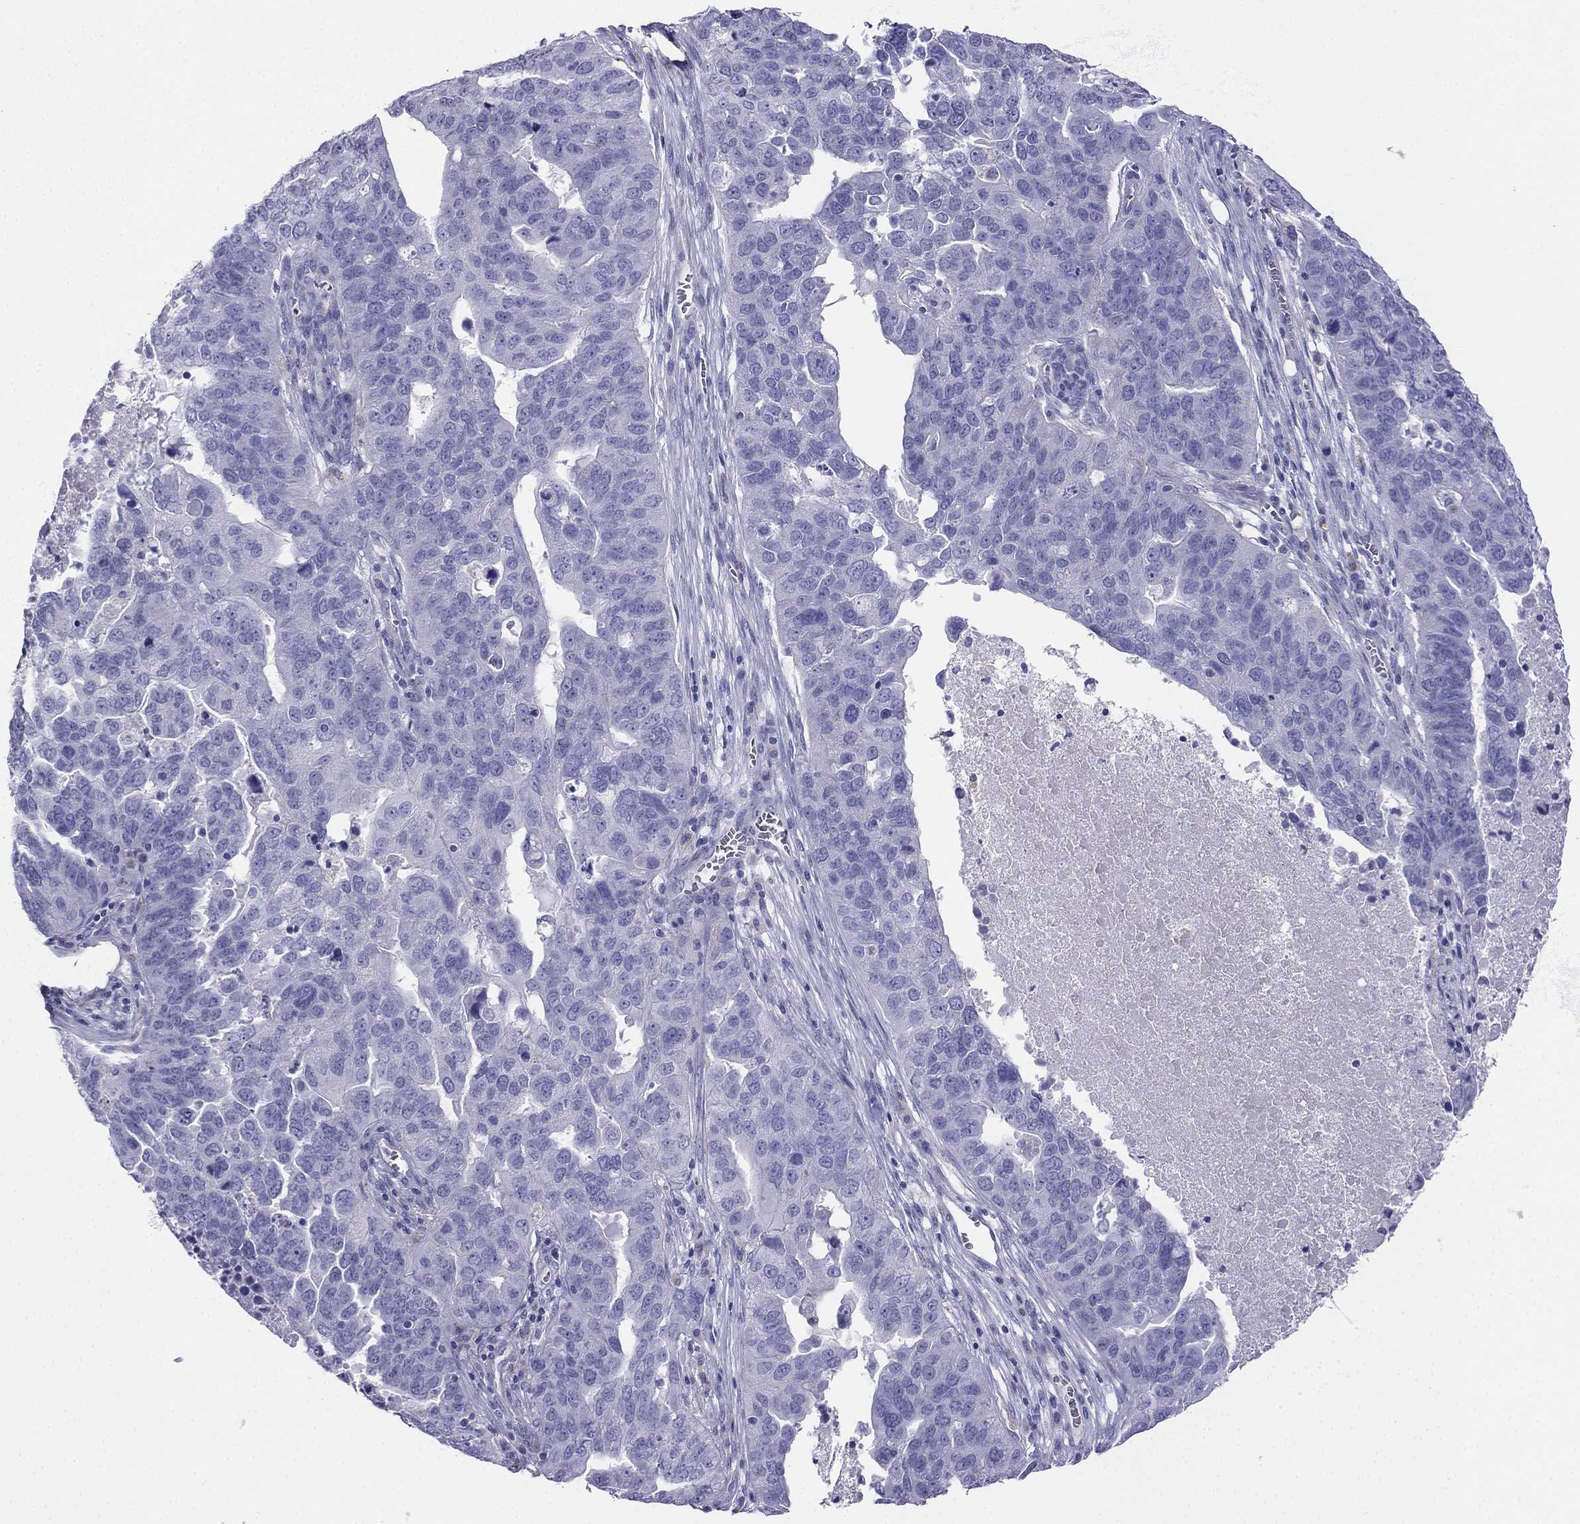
{"staining": {"intensity": "negative", "quantity": "none", "location": "none"}, "tissue": "ovarian cancer", "cell_type": "Tumor cells", "image_type": "cancer", "snomed": [{"axis": "morphology", "description": "Carcinoma, endometroid"}, {"axis": "topography", "description": "Soft tissue"}, {"axis": "topography", "description": "Ovary"}], "caption": "Human endometroid carcinoma (ovarian) stained for a protein using IHC shows no expression in tumor cells.", "gene": "ALOXE3", "patient": {"sex": "female", "age": 52}}